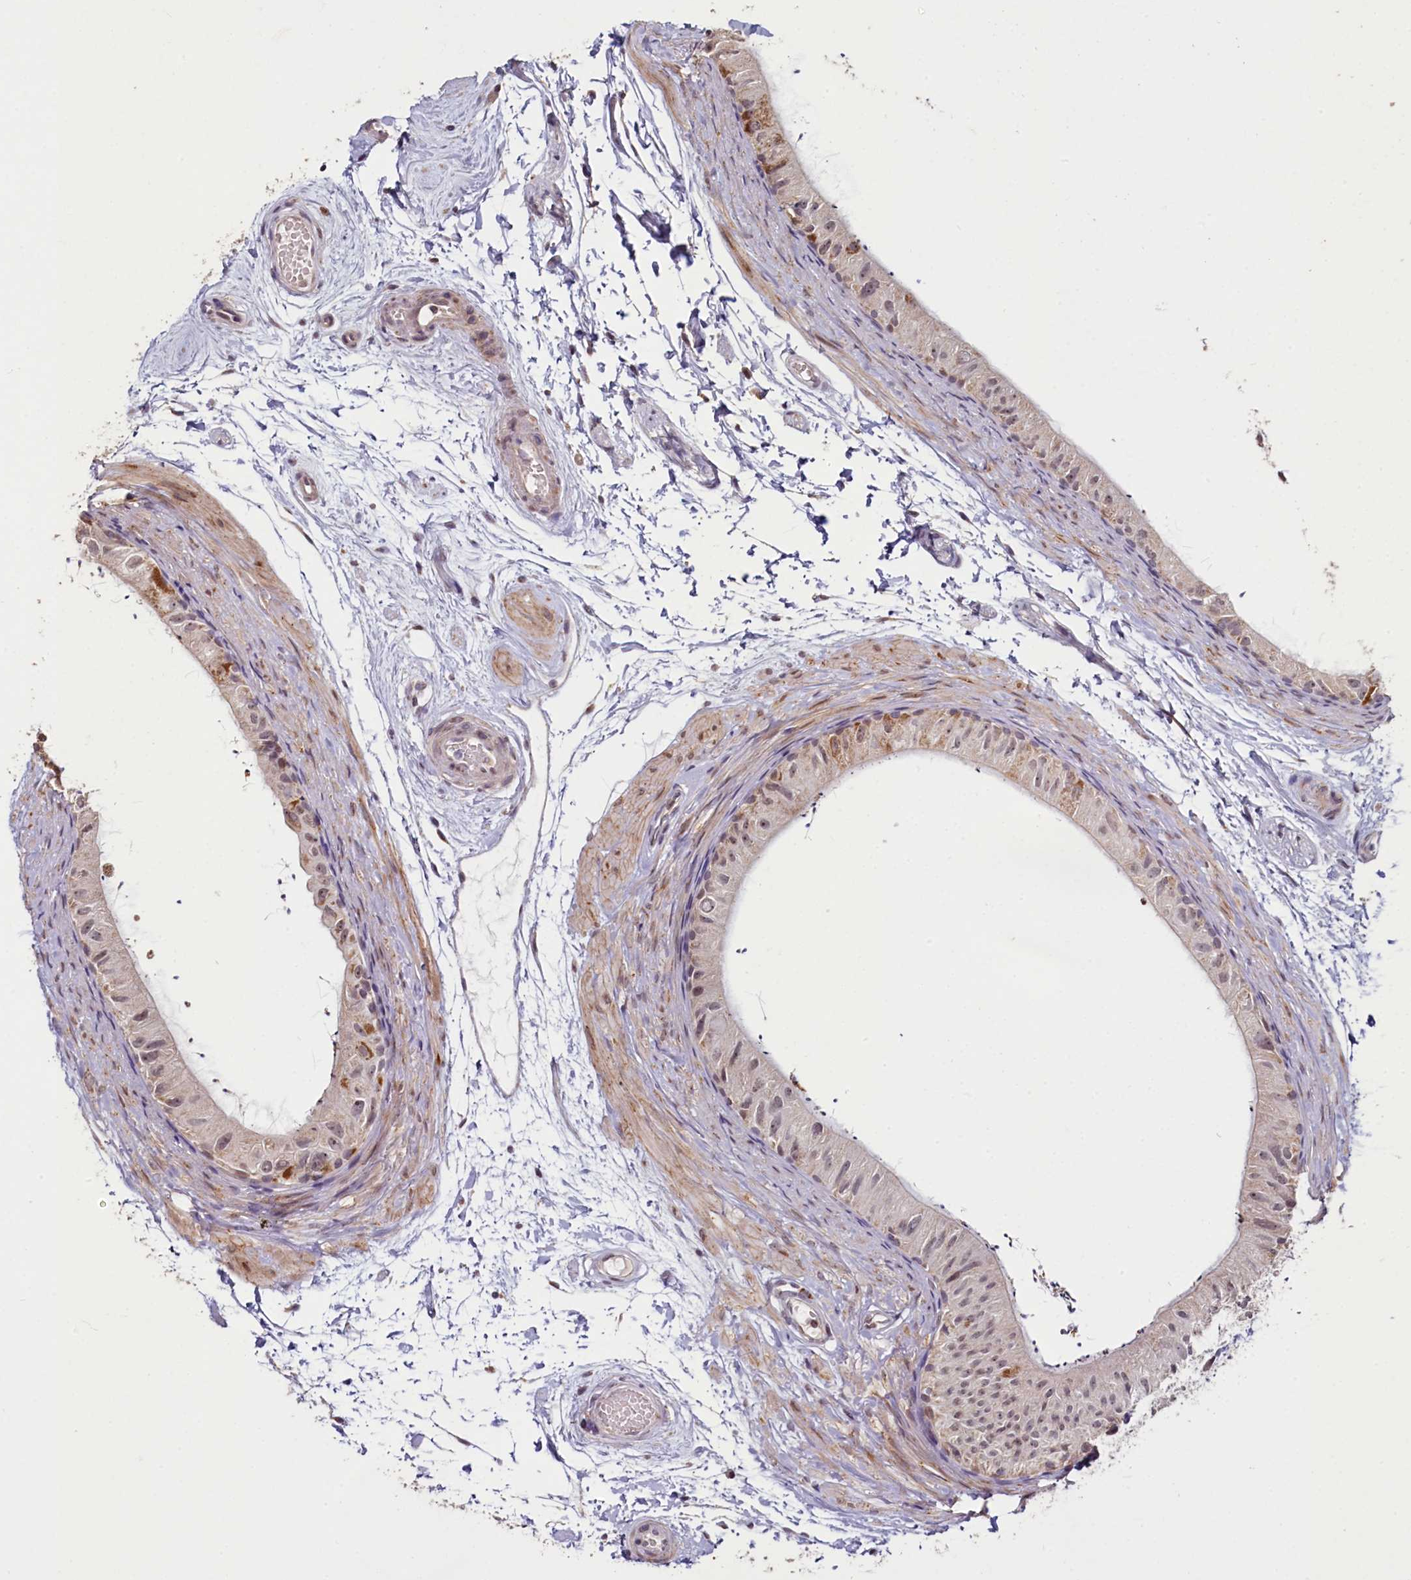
{"staining": {"intensity": "weak", "quantity": "25%-75%", "location": "cytoplasmic/membranous,nuclear"}, "tissue": "epididymis", "cell_type": "Glandular cells", "image_type": "normal", "snomed": [{"axis": "morphology", "description": "Normal tissue, NOS"}, {"axis": "topography", "description": "Epididymis"}], "caption": "Benign epididymis was stained to show a protein in brown. There is low levels of weak cytoplasmic/membranous,nuclear staining in about 25%-75% of glandular cells. The protein is stained brown, and the nuclei are stained in blue (DAB IHC with brightfield microscopy, high magnification).", "gene": "PDE6D", "patient": {"sex": "male", "age": 50}}